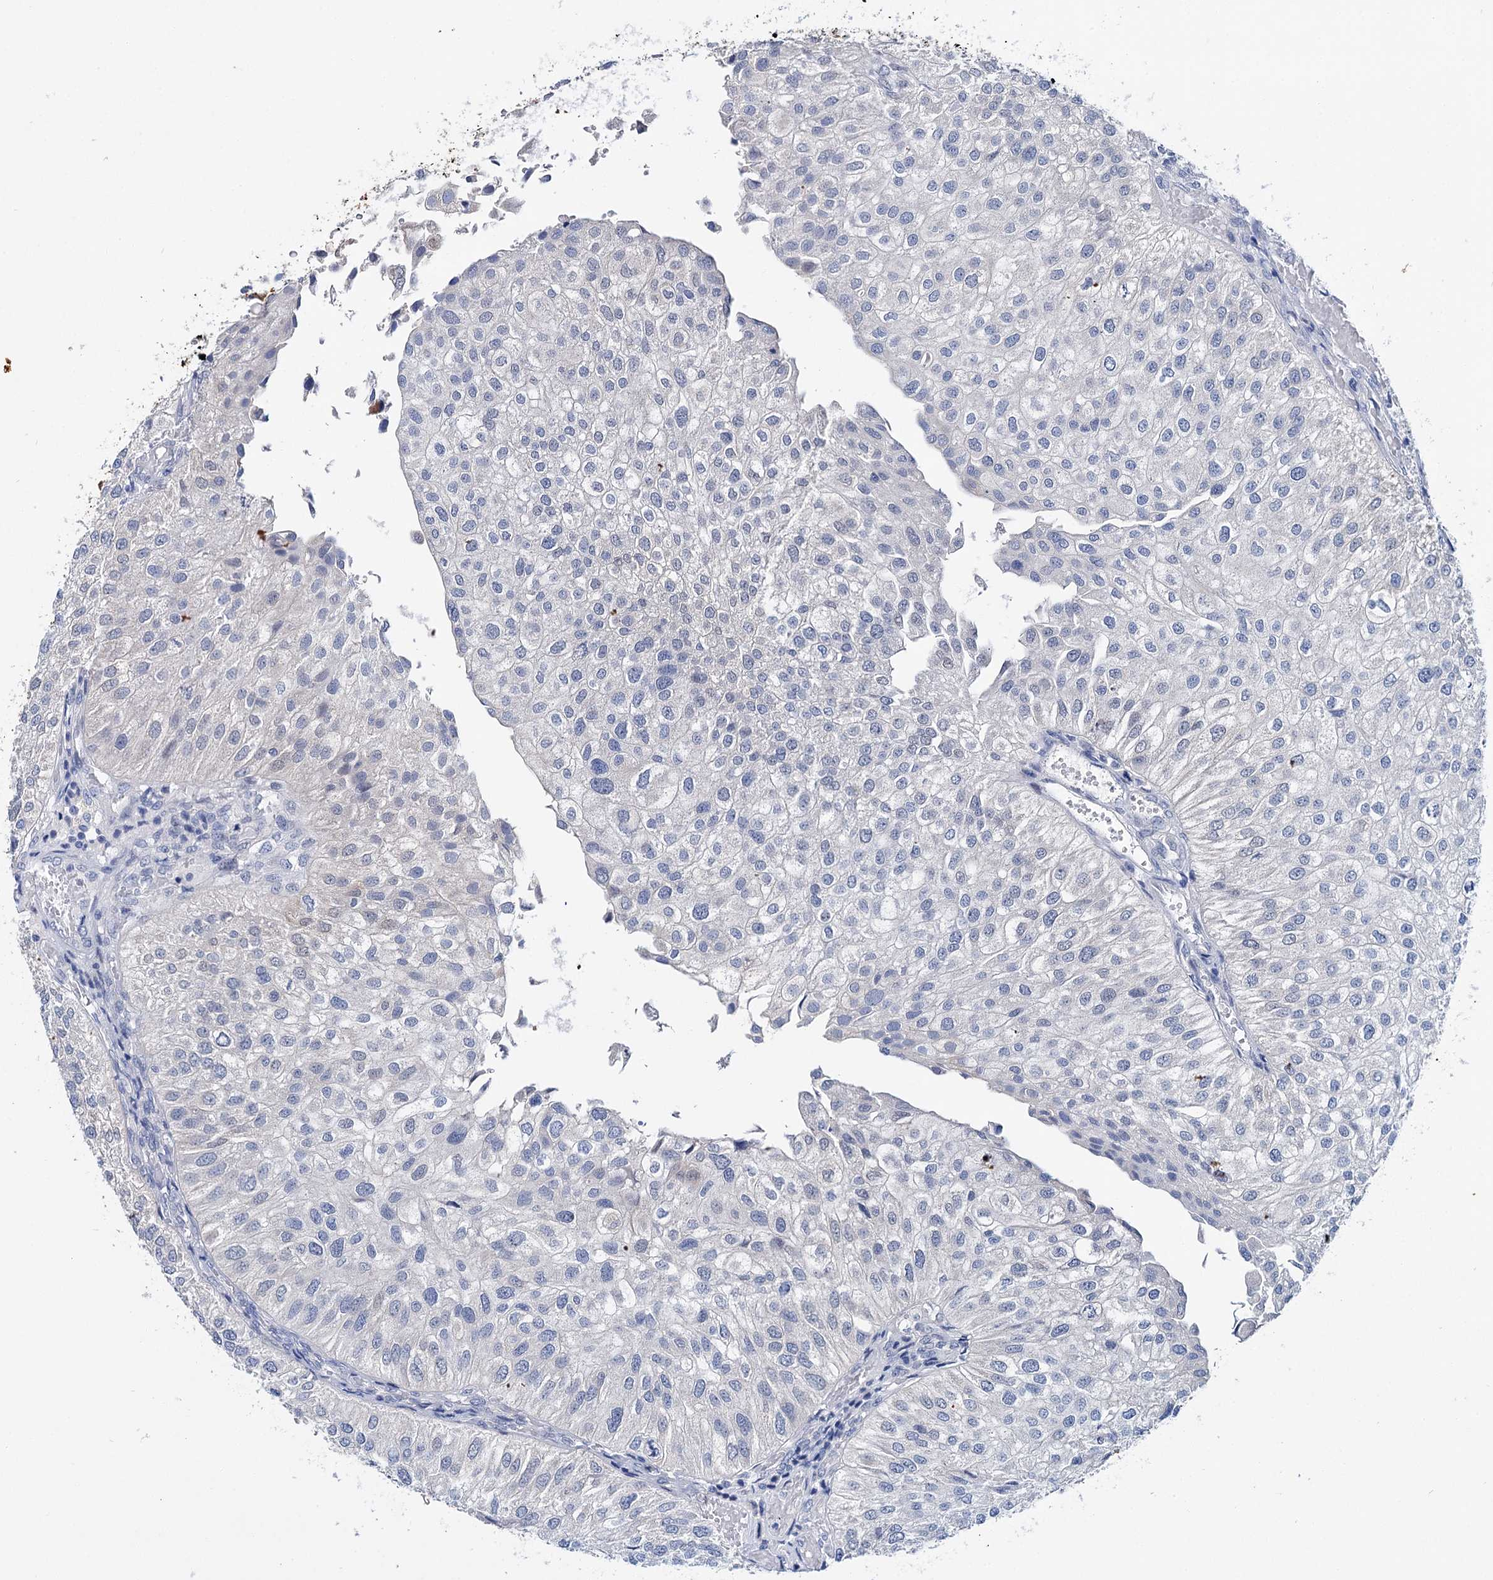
{"staining": {"intensity": "negative", "quantity": "none", "location": "none"}, "tissue": "urothelial cancer", "cell_type": "Tumor cells", "image_type": "cancer", "snomed": [{"axis": "morphology", "description": "Urothelial carcinoma, Low grade"}, {"axis": "topography", "description": "Urinary bladder"}], "caption": "Tumor cells are negative for brown protein staining in urothelial carcinoma (low-grade).", "gene": "LYZL4", "patient": {"sex": "female", "age": 89}}